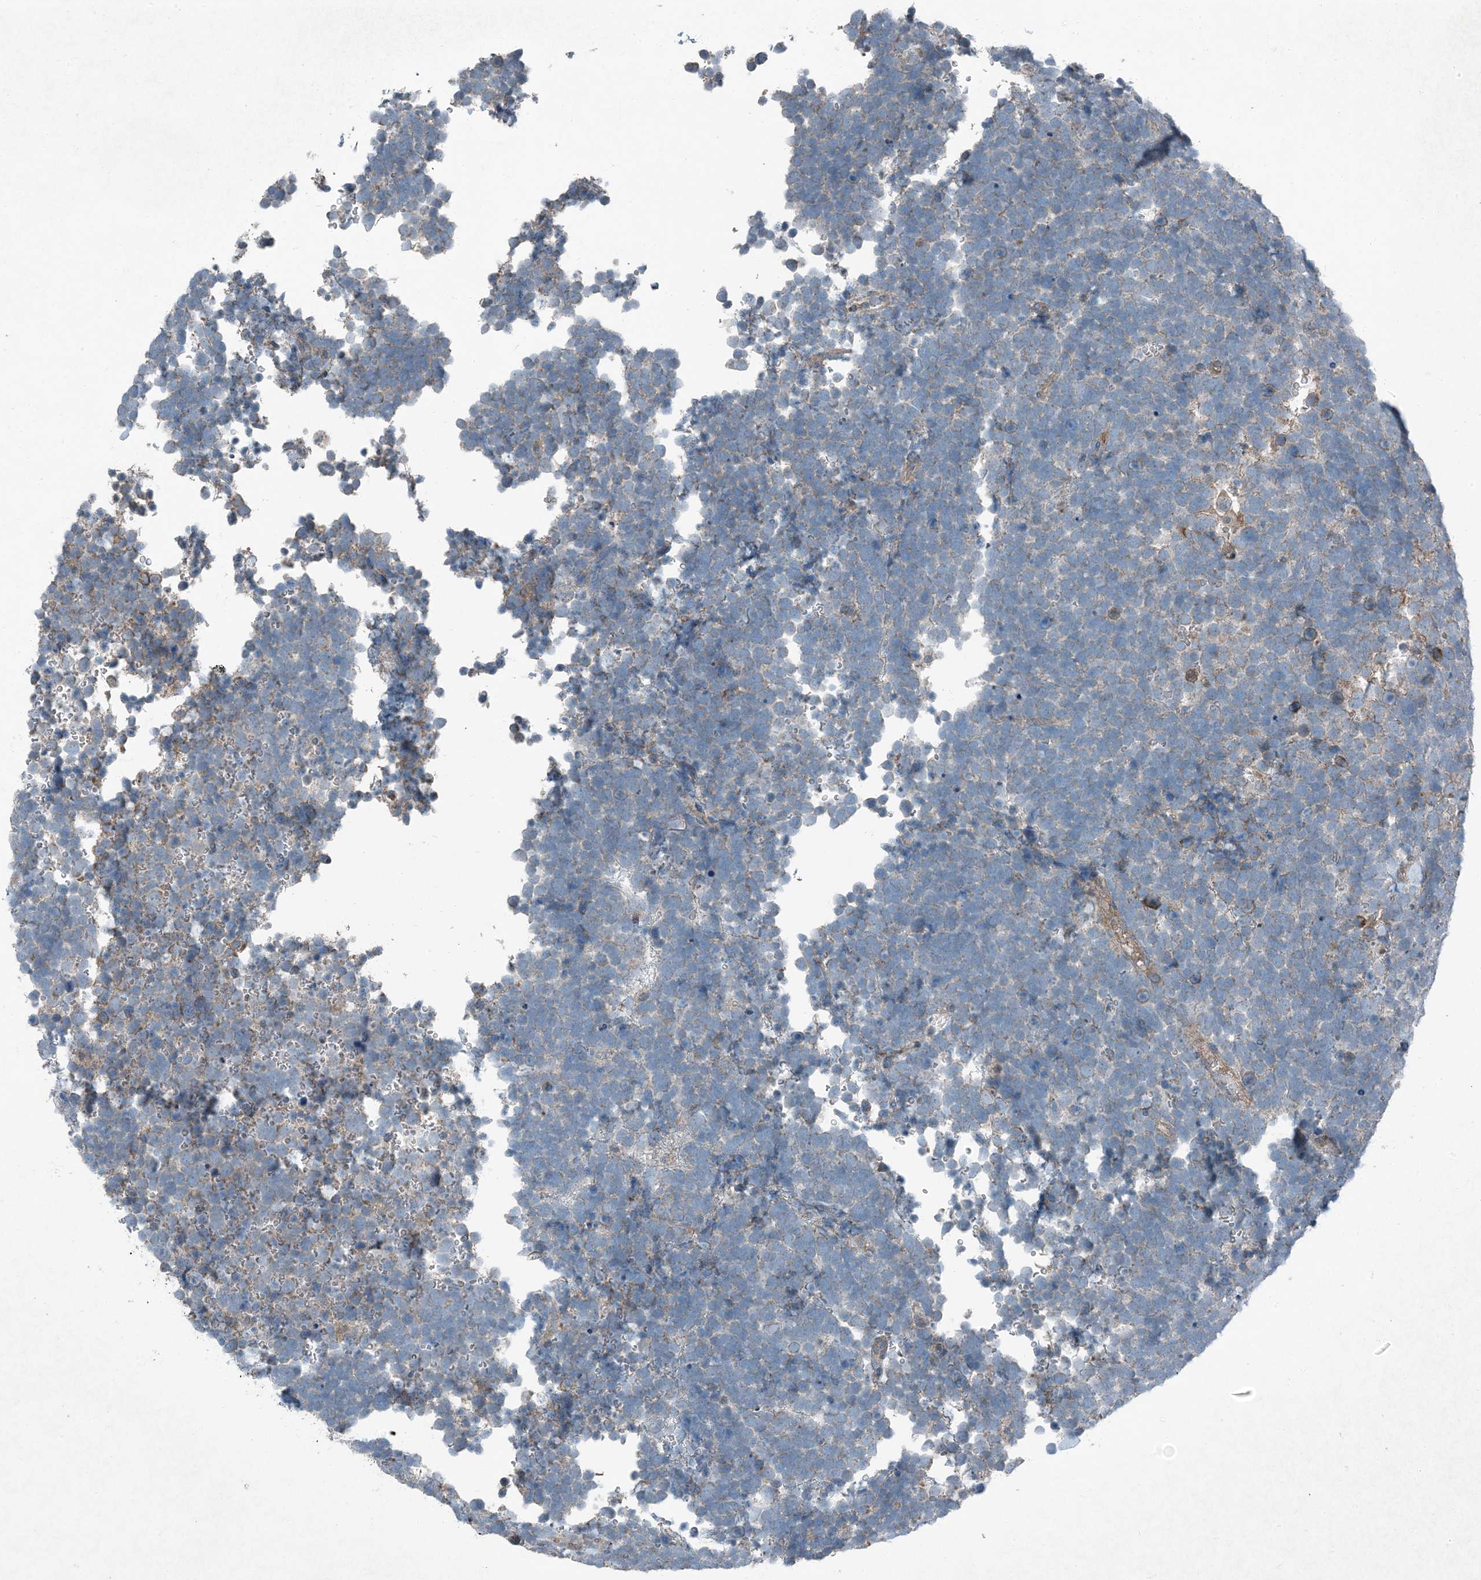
{"staining": {"intensity": "negative", "quantity": "none", "location": "none"}, "tissue": "urothelial cancer", "cell_type": "Tumor cells", "image_type": "cancer", "snomed": [{"axis": "morphology", "description": "Urothelial carcinoma, High grade"}, {"axis": "topography", "description": "Urinary bladder"}], "caption": "Urothelial cancer stained for a protein using immunohistochemistry reveals no staining tumor cells.", "gene": "APOM", "patient": {"sex": "female", "age": 82}}